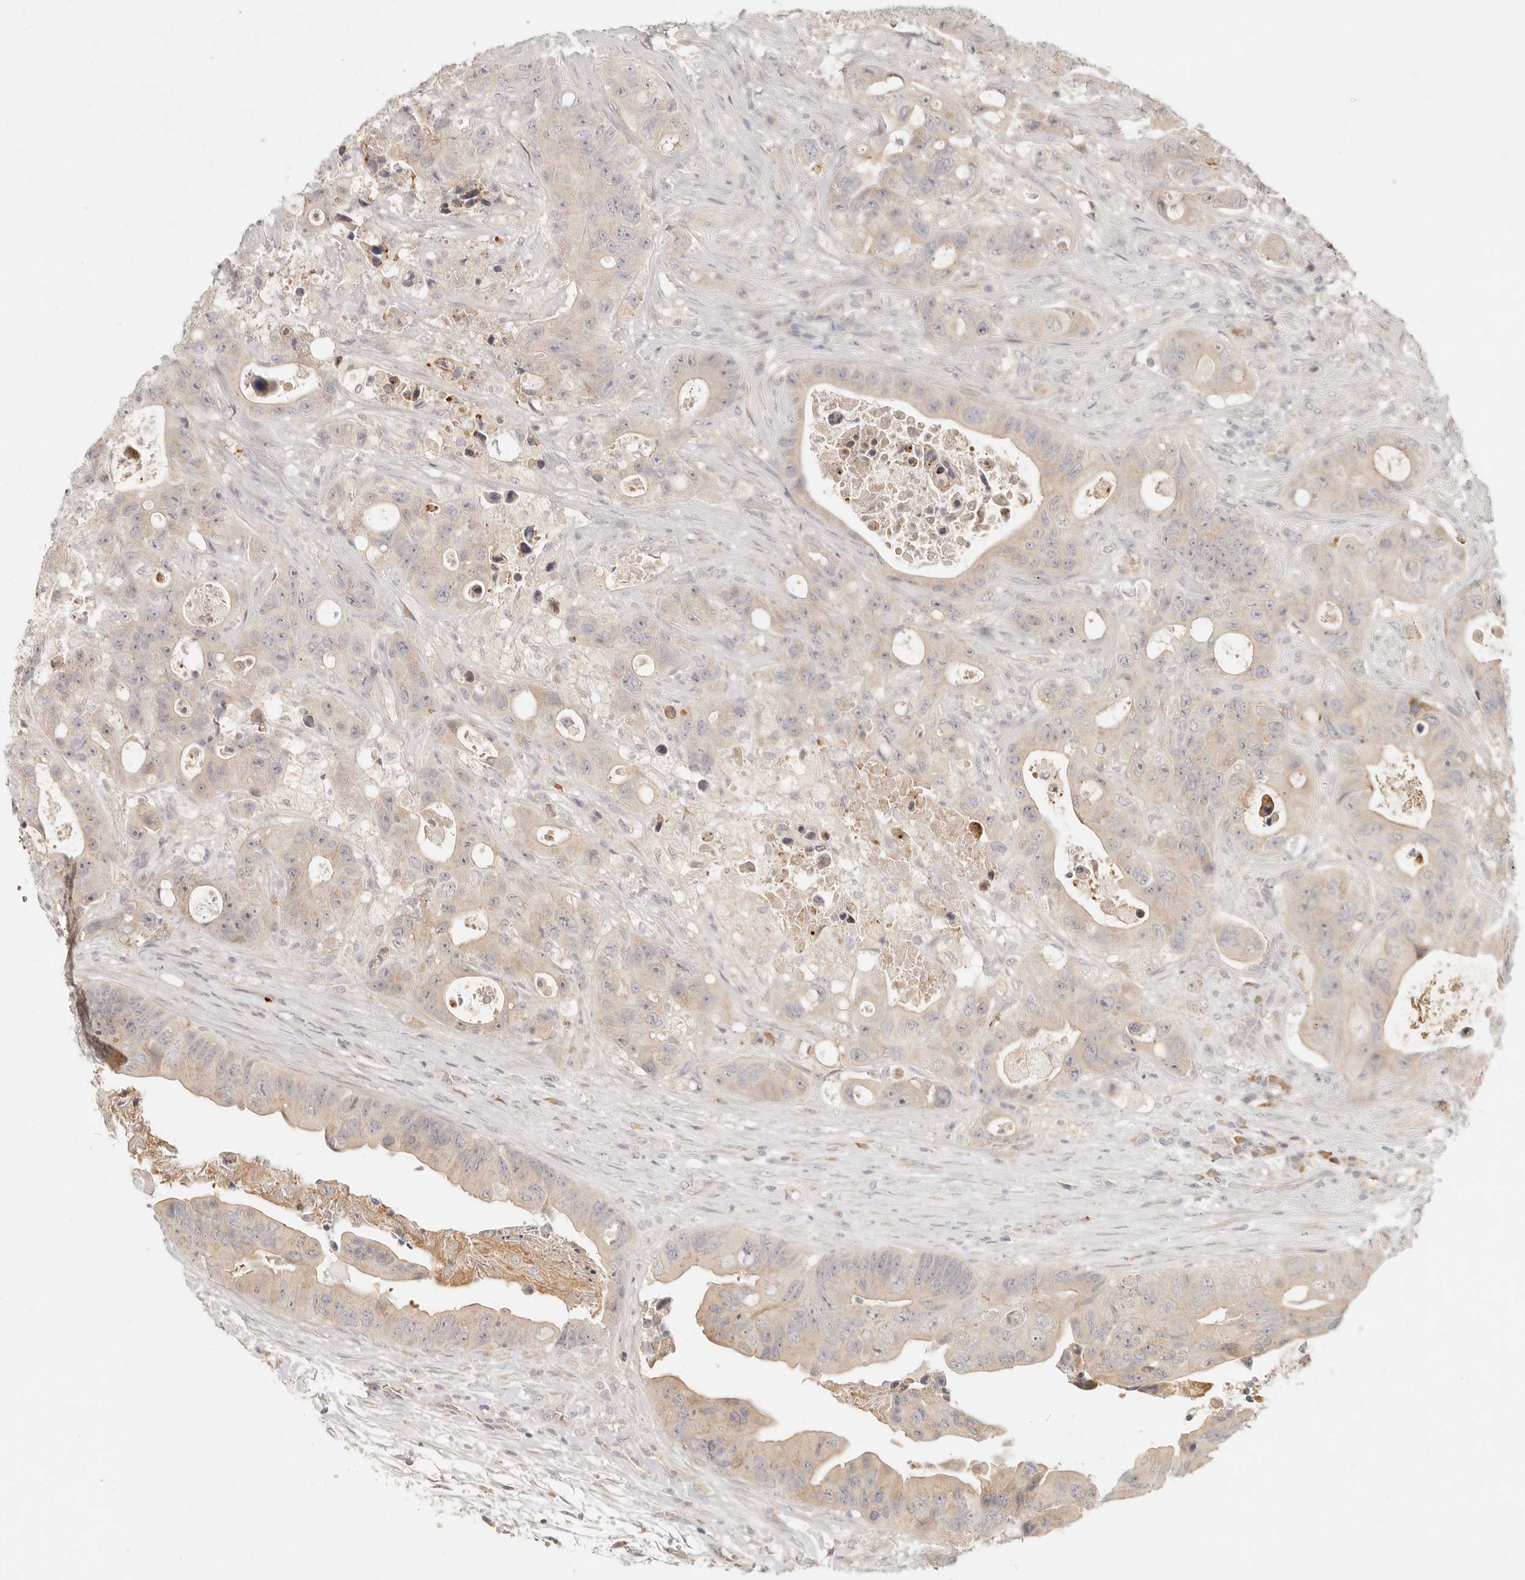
{"staining": {"intensity": "weak", "quantity": ">75%", "location": "cytoplasmic/membranous"}, "tissue": "colorectal cancer", "cell_type": "Tumor cells", "image_type": "cancer", "snomed": [{"axis": "morphology", "description": "Adenocarcinoma, NOS"}, {"axis": "topography", "description": "Colon"}], "caption": "This is an image of IHC staining of adenocarcinoma (colorectal), which shows weak expression in the cytoplasmic/membranous of tumor cells.", "gene": "UBXN11", "patient": {"sex": "female", "age": 46}}